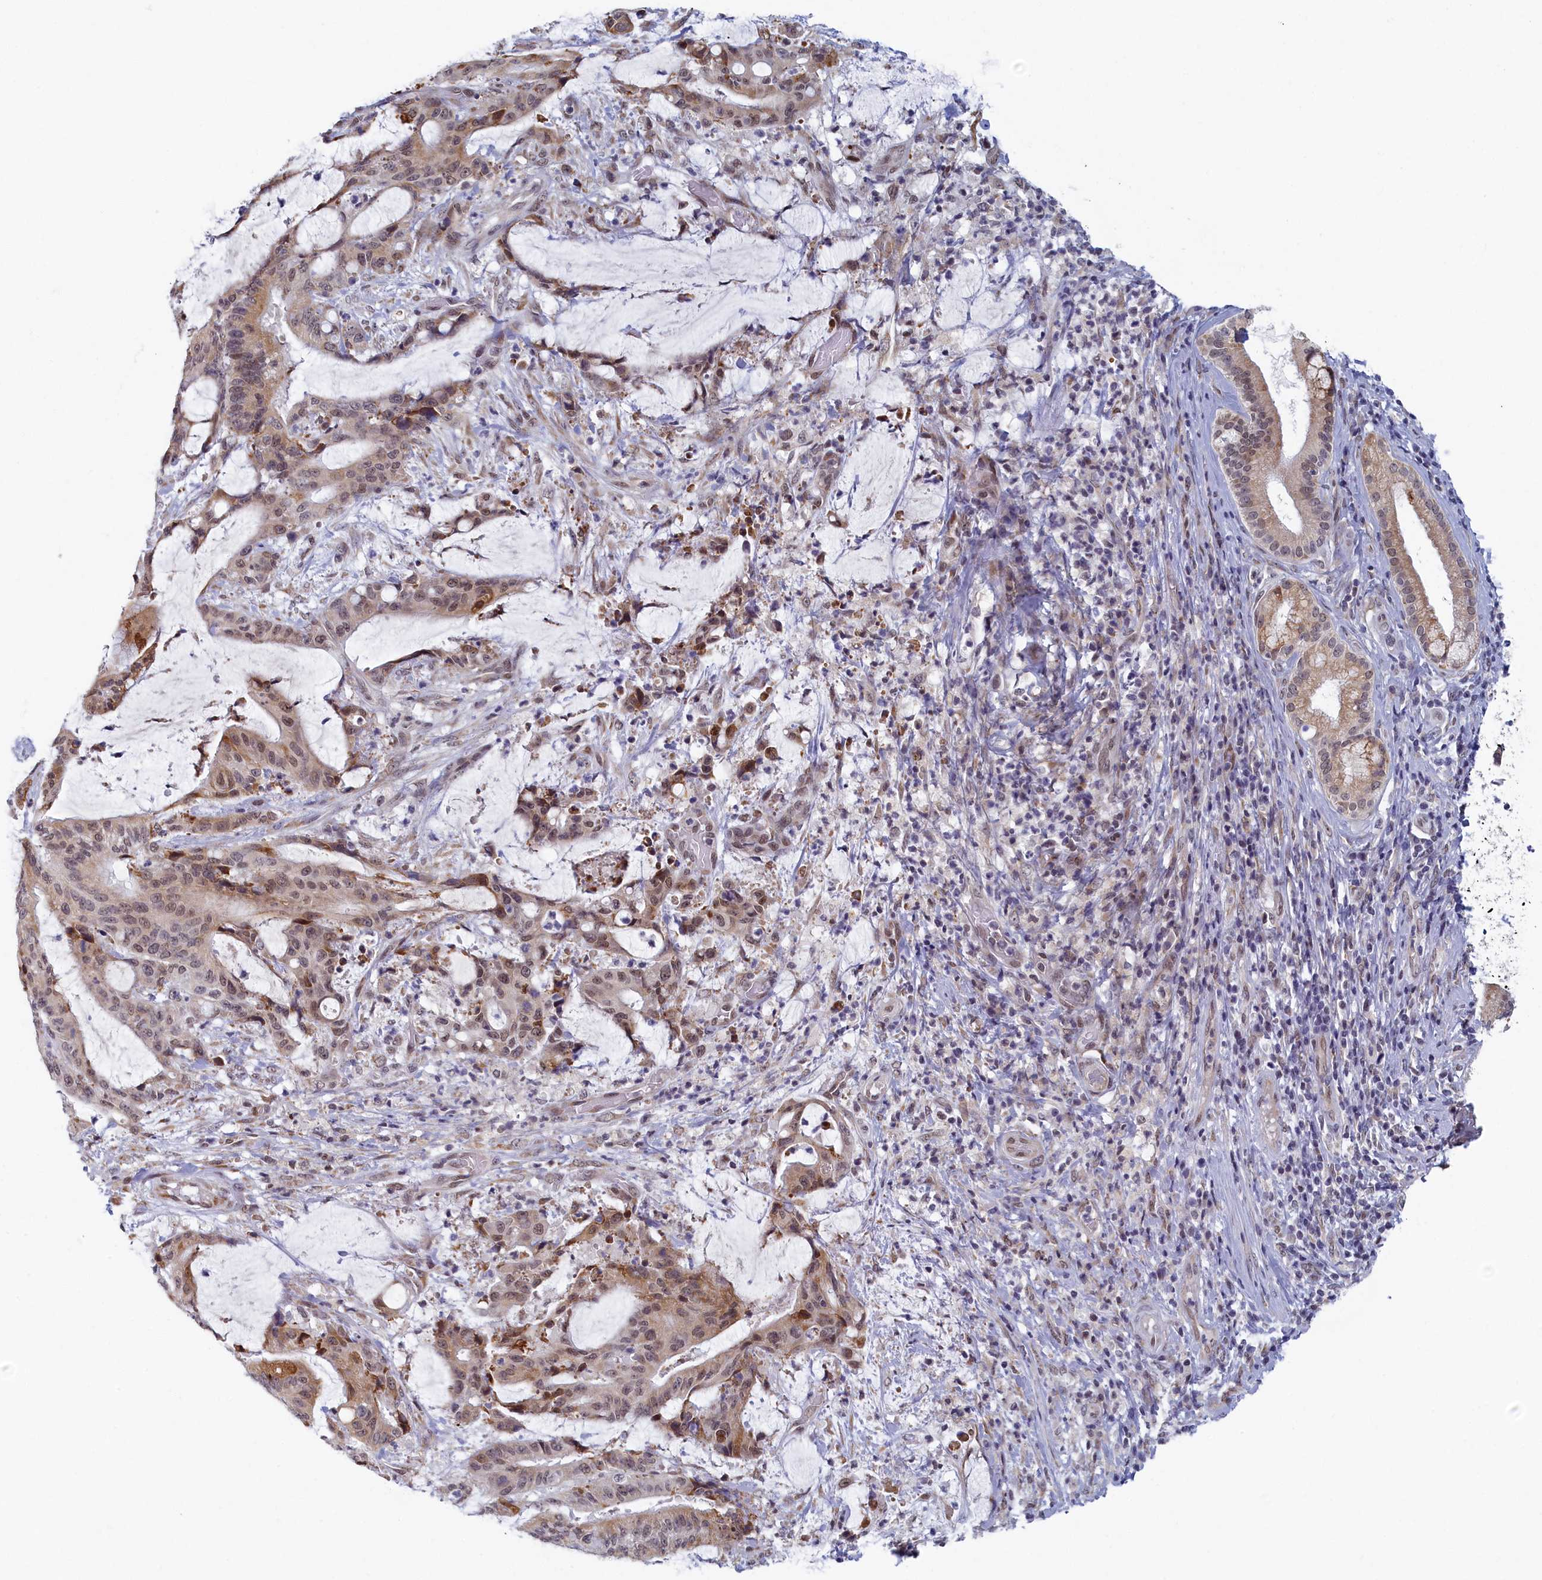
{"staining": {"intensity": "weak", "quantity": "25%-75%", "location": "cytoplasmic/membranous"}, "tissue": "liver cancer", "cell_type": "Tumor cells", "image_type": "cancer", "snomed": [{"axis": "morphology", "description": "Normal tissue, NOS"}, {"axis": "morphology", "description": "Cholangiocarcinoma"}, {"axis": "topography", "description": "Liver"}, {"axis": "topography", "description": "Peripheral nerve tissue"}], "caption": "Weak cytoplasmic/membranous expression is present in approximately 25%-75% of tumor cells in liver cholangiocarcinoma. Nuclei are stained in blue.", "gene": "DNAJC17", "patient": {"sex": "female", "age": 73}}